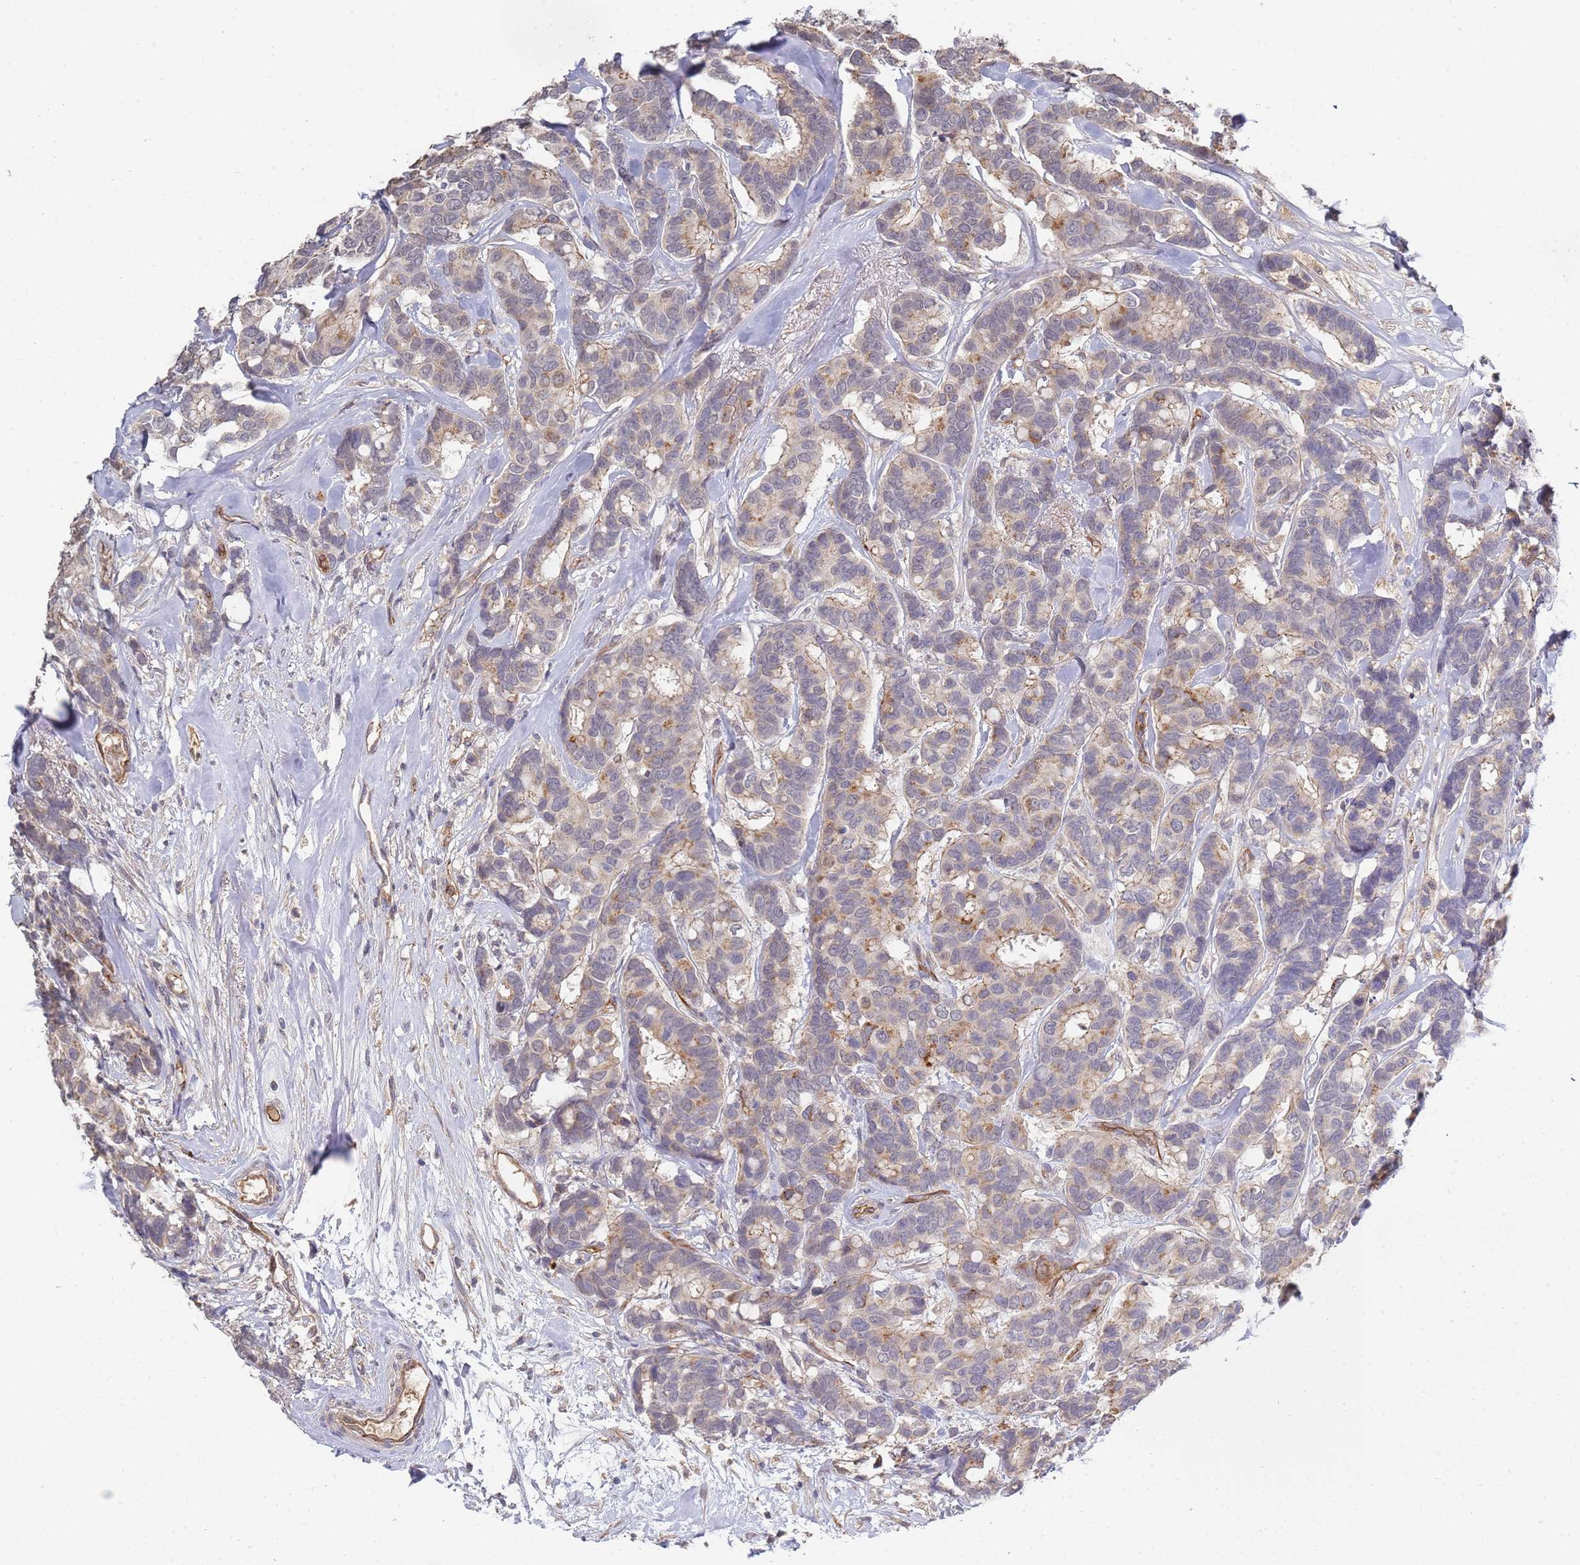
{"staining": {"intensity": "weak", "quantity": "<25%", "location": "cytoplasmic/membranous"}, "tissue": "breast cancer", "cell_type": "Tumor cells", "image_type": "cancer", "snomed": [{"axis": "morphology", "description": "Duct carcinoma"}, {"axis": "topography", "description": "Breast"}], "caption": "Immunohistochemistry micrograph of neoplastic tissue: human breast cancer (invasive ductal carcinoma) stained with DAB exhibits no significant protein staining in tumor cells.", "gene": "ABCB6", "patient": {"sex": "female", "age": 87}}